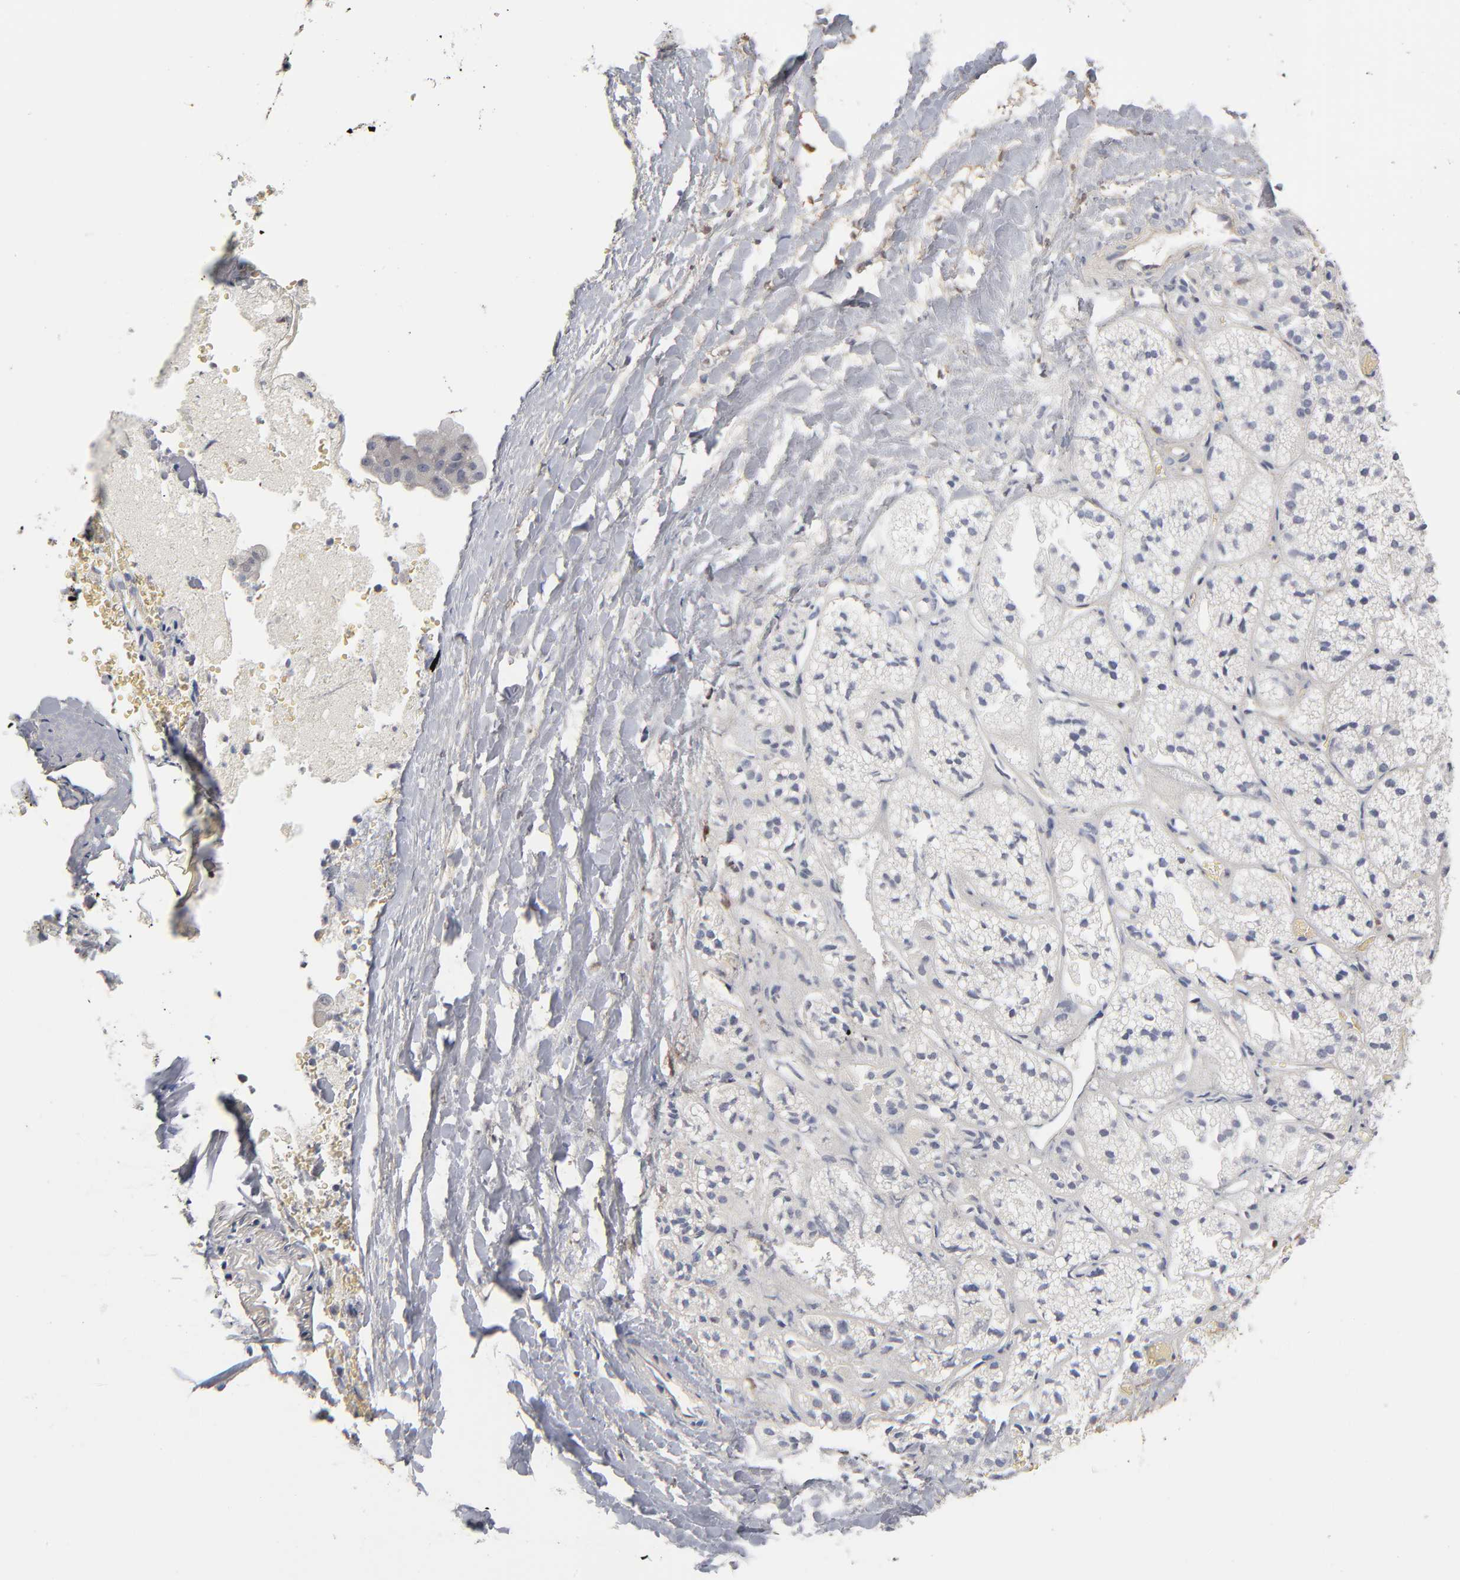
{"staining": {"intensity": "weak", "quantity": "<25%", "location": "cytoplasmic/membranous"}, "tissue": "adrenal gland", "cell_type": "Glandular cells", "image_type": "normal", "snomed": [{"axis": "morphology", "description": "Normal tissue, NOS"}, {"axis": "topography", "description": "Adrenal gland"}], "caption": "Immunohistochemical staining of benign human adrenal gland exhibits no significant expression in glandular cells.", "gene": "PDLIM2", "patient": {"sex": "female", "age": 71}}